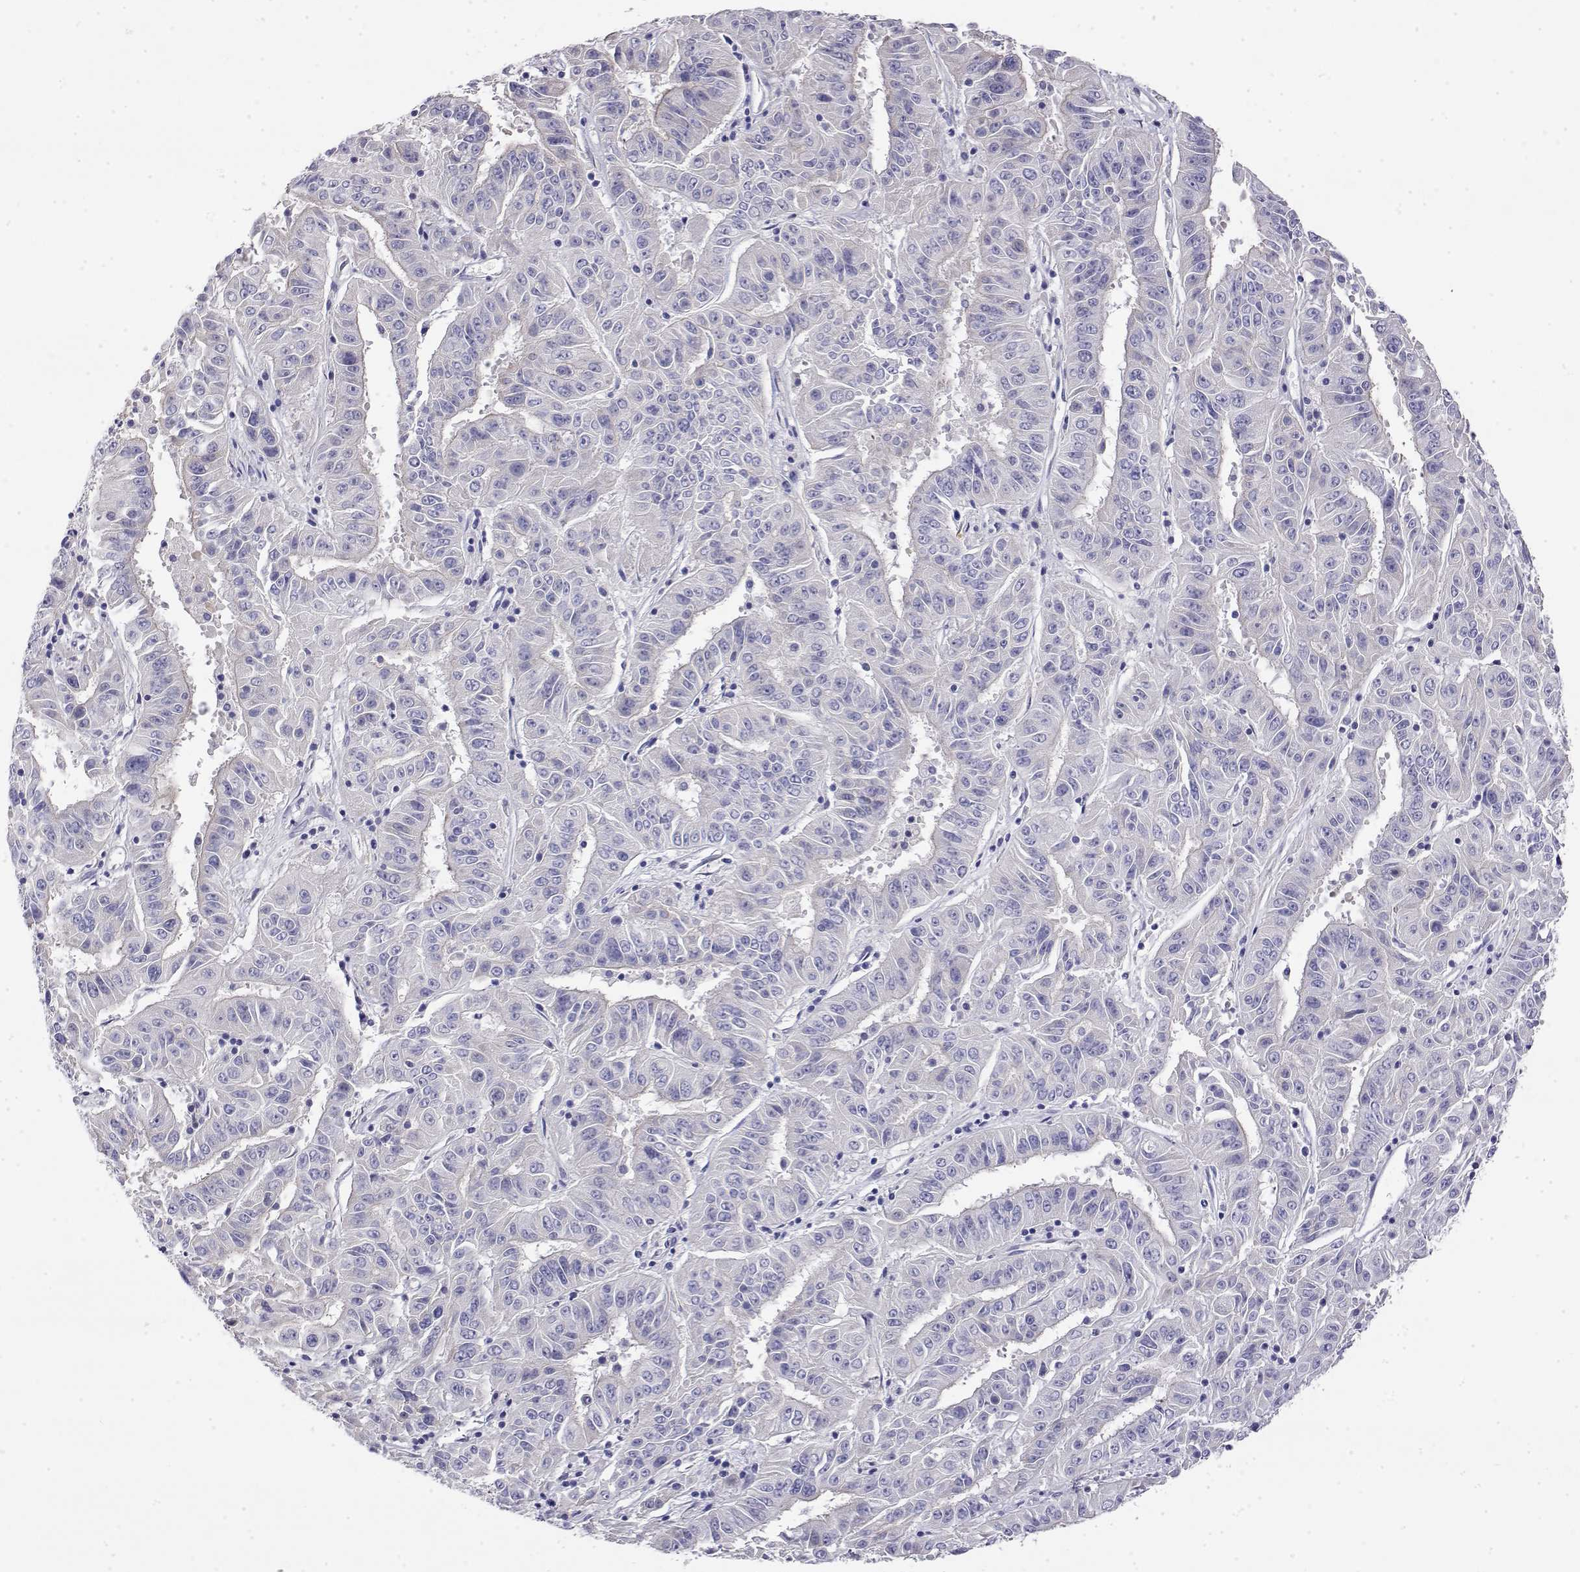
{"staining": {"intensity": "negative", "quantity": "none", "location": "none"}, "tissue": "pancreatic cancer", "cell_type": "Tumor cells", "image_type": "cancer", "snomed": [{"axis": "morphology", "description": "Adenocarcinoma, NOS"}, {"axis": "topography", "description": "Pancreas"}], "caption": "Immunohistochemical staining of human adenocarcinoma (pancreatic) shows no significant expression in tumor cells.", "gene": "LY6D", "patient": {"sex": "male", "age": 63}}